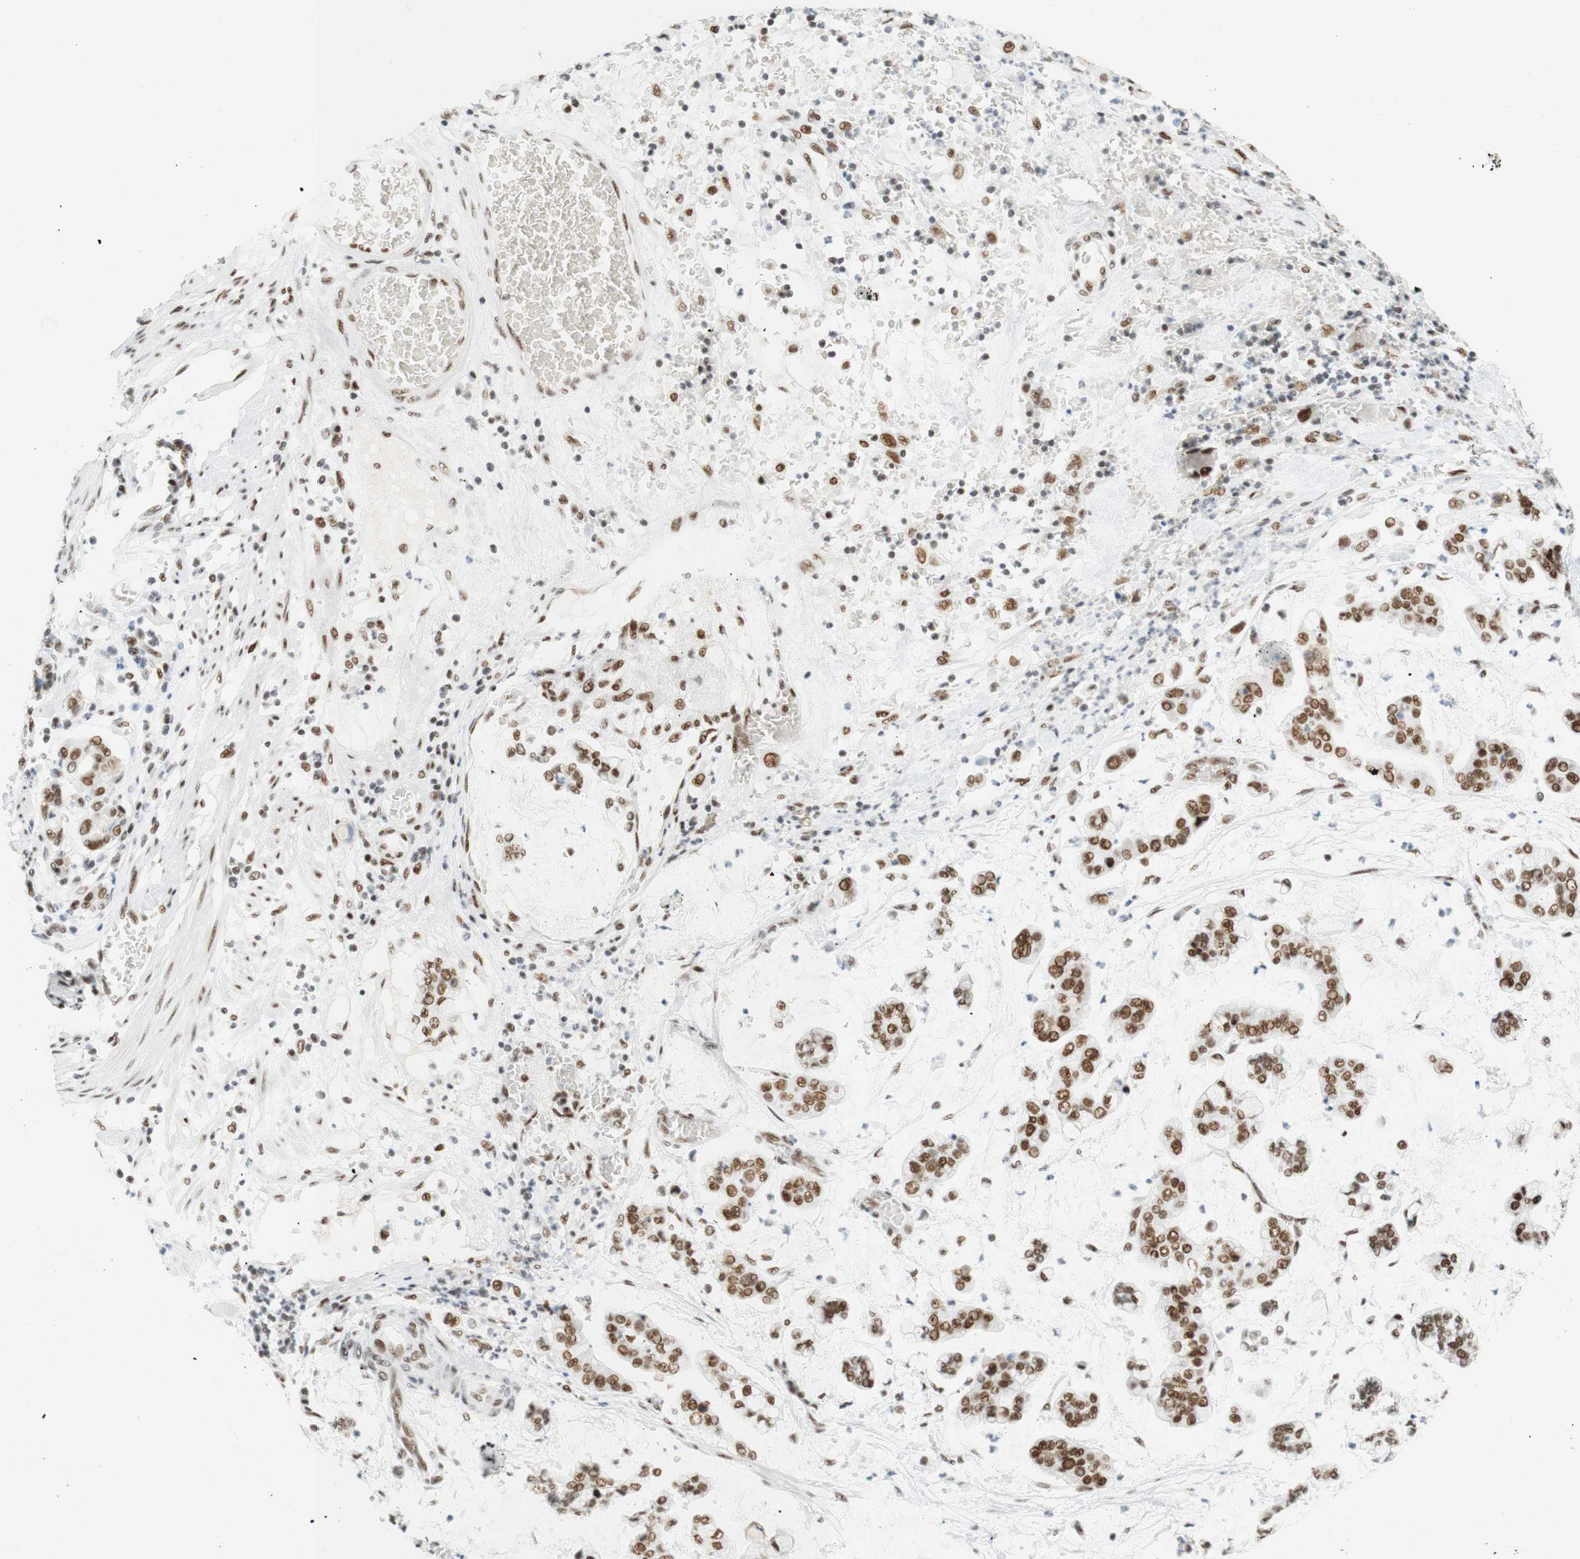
{"staining": {"intensity": "moderate", "quantity": ">75%", "location": "cytoplasmic/membranous,nuclear"}, "tissue": "stomach cancer", "cell_type": "Tumor cells", "image_type": "cancer", "snomed": [{"axis": "morphology", "description": "Normal tissue, NOS"}, {"axis": "morphology", "description": "Adenocarcinoma, NOS"}, {"axis": "topography", "description": "Stomach, upper"}, {"axis": "topography", "description": "Stomach"}], "caption": "Immunohistochemical staining of human adenocarcinoma (stomach) displays moderate cytoplasmic/membranous and nuclear protein staining in about >75% of tumor cells.", "gene": "RNF20", "patient": {"sex": "male", "age": 76}}